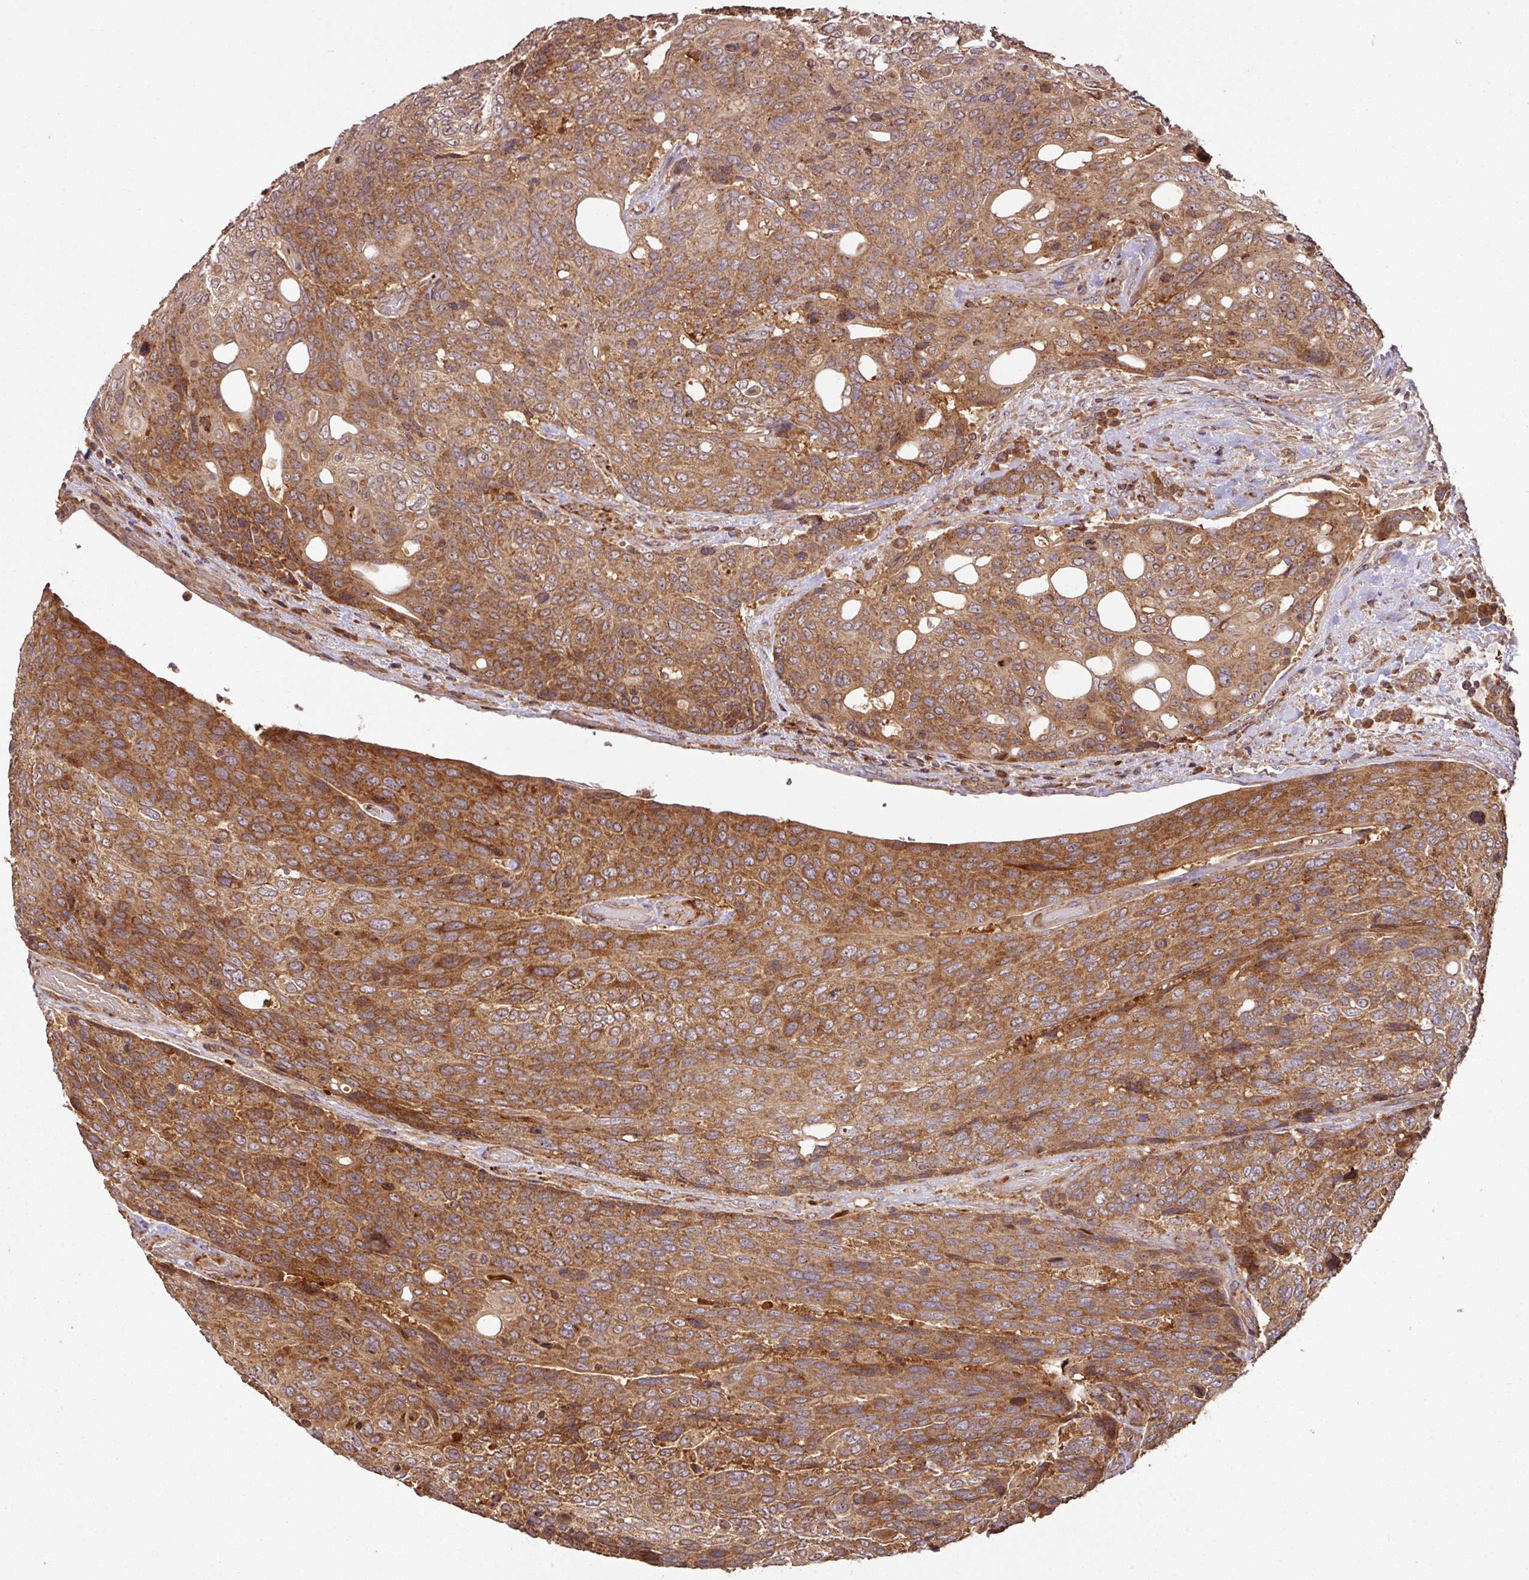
{"staining": {"intensity": "strong", "quantity": ">75%", "location": "cytoplasmic/membranous"}, "tissue": "urothelial cancer", "cell_type": "Tumor cells", "image_type": "cancer", "snomed": [{"axis": "morphology", "description": "Urothelial carcinoma, High grade"}, {"axis": "topography", "description": "Urinary bladder"}], "caption": "High-grade urothelial carcinoma stained for a protein shows strong cytoplasmic/membranous positivity in tumor cells. (Brightfield microscopy of DAB IHC at high magnification).", "gene": "MRRF", "patient": {"sex": "female", "age": 70}}